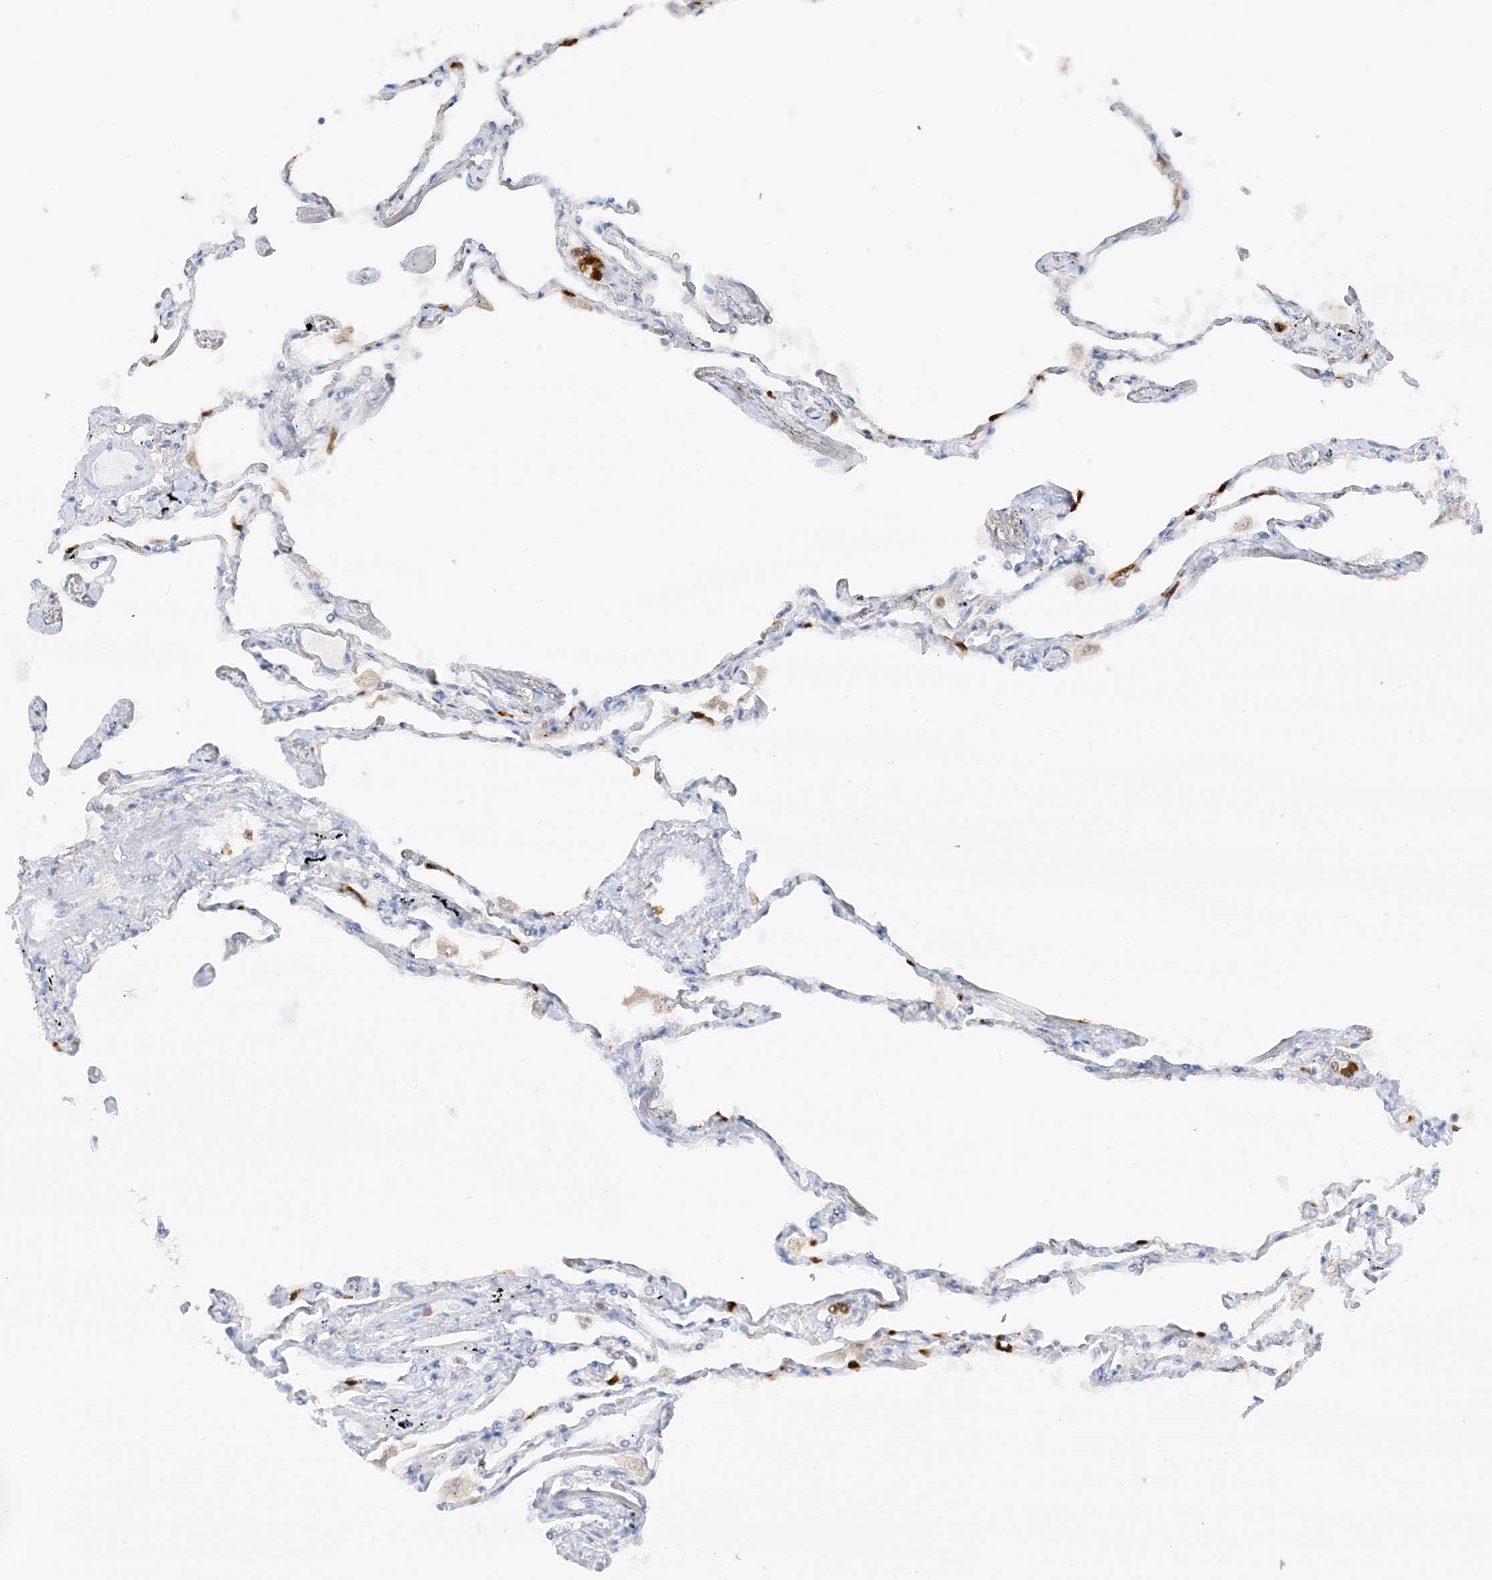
{"staining": {"intensity": "moderate", "quantity": "<25%", "location": "cytoplasmic/membranous,nuclear"}, "tissue": "lung", "cell_type": "Alveolar cells", "image_type": "normal", "snomed": [{"axis": "morphology", "description": "Normal tissue, NOS"}, {"axis": "topography", "description": "Lung"}], "caption": "Immunohistochemical staining of normal human lung displays low levels of moderate cytoplasmic/membranous,nuclear positivity in approximately <25% of alveolar cells. (DAB IHC, brown staining for protein, blue staining for nuclei).", "gene": "GCA", "patient": {"sex": "female", "age": 67}}